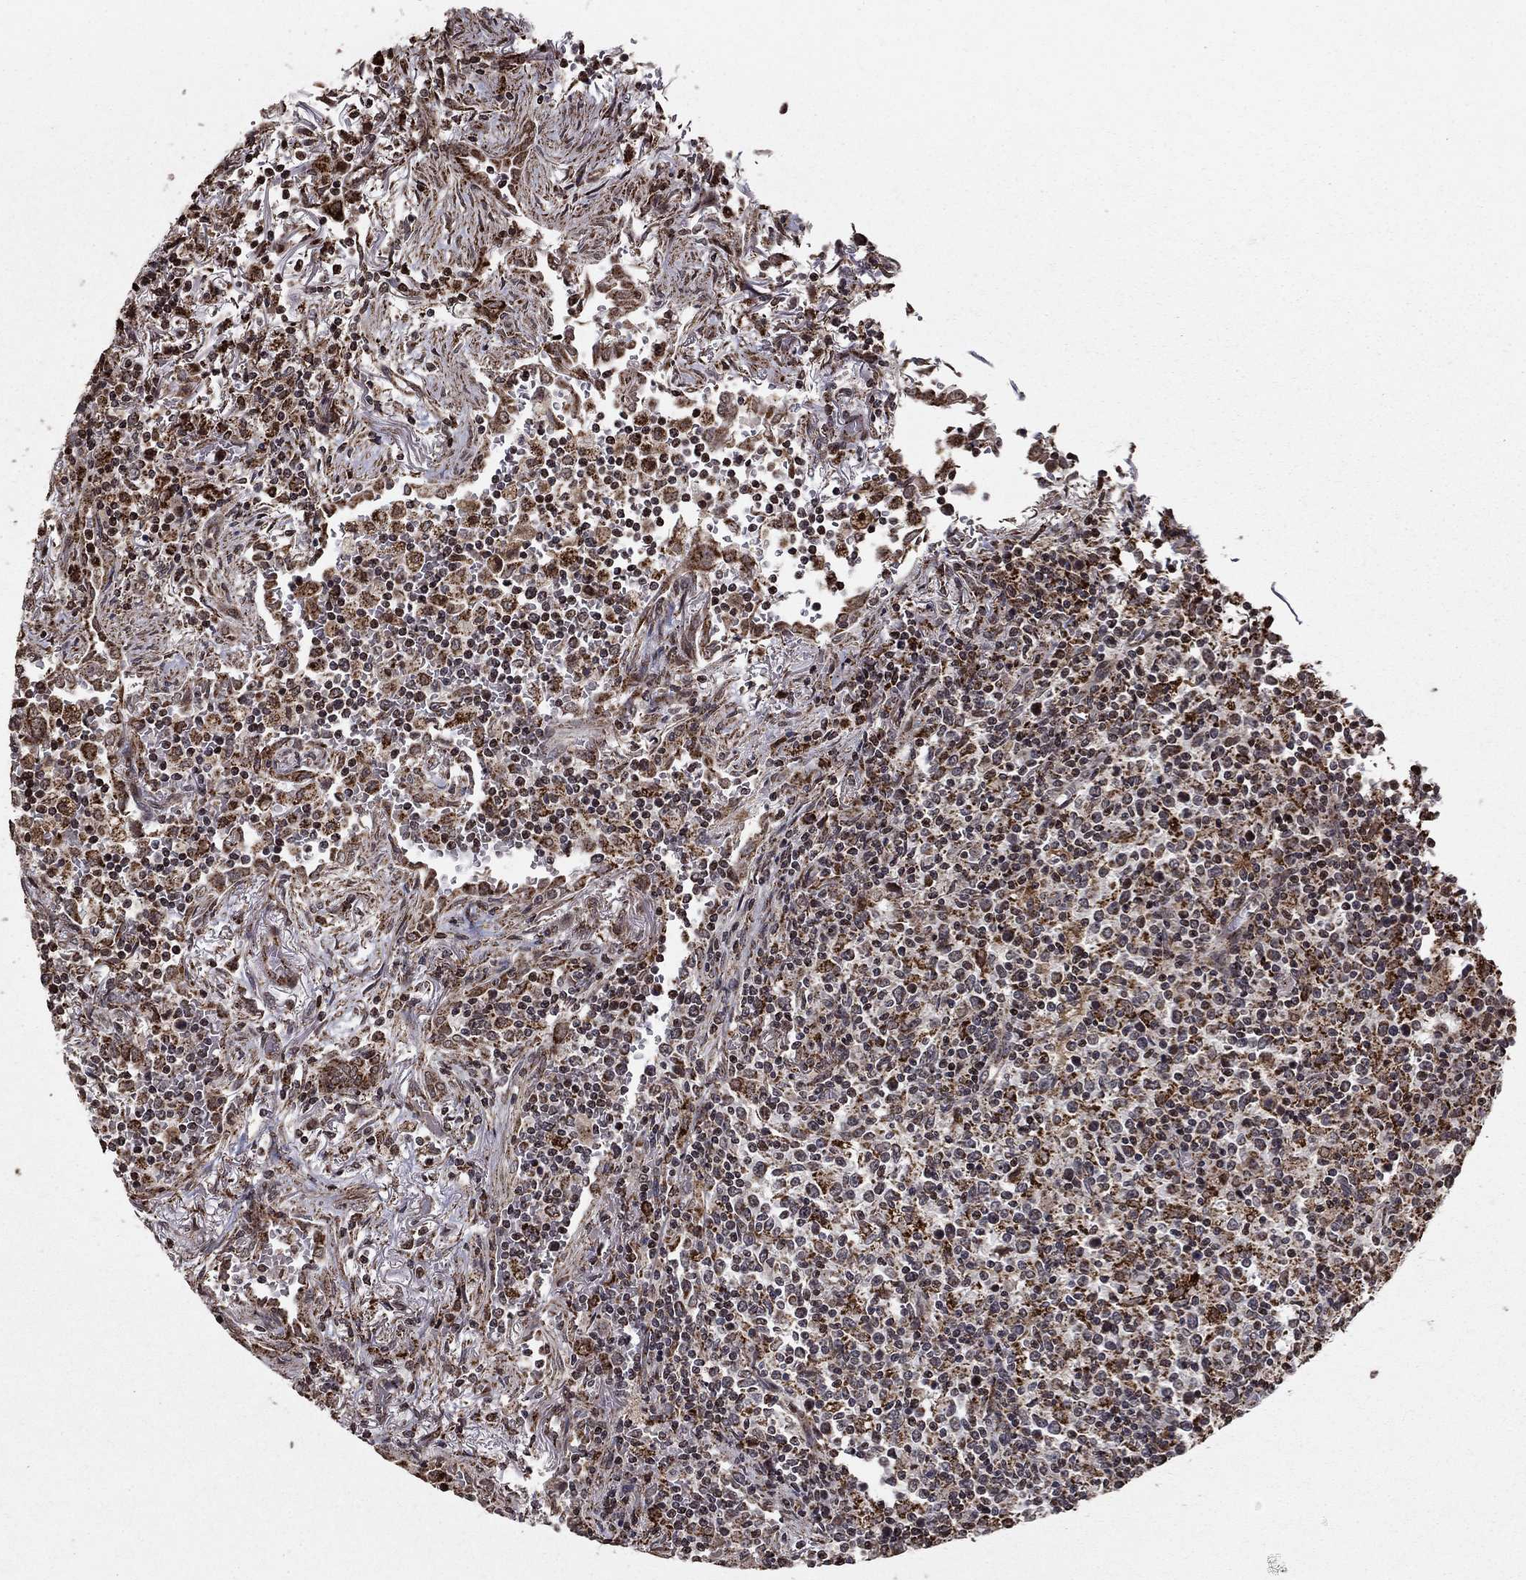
{"staining": {"intensity": "strong", "quantity": "<25%", "location": "cytoplasmic/membranous"}, "tissue": "lymphoma", "cell_type": "Tumor cells", "image_type": "cancer", "snomed": [{"axis": "morphology", "description": "Malignant lymphoma, non-Hodgkin's type, High grade"}, {"axis": "topography", "description": "Lung"}], "caption": "Protein expression by immunohistochemistry shows strong cytoplasmic/membranous expression in approximately <25% of tumor cells in lymphoma.", "gene": "ACOT13", "patient": {"sex": "male", "age": 79}}